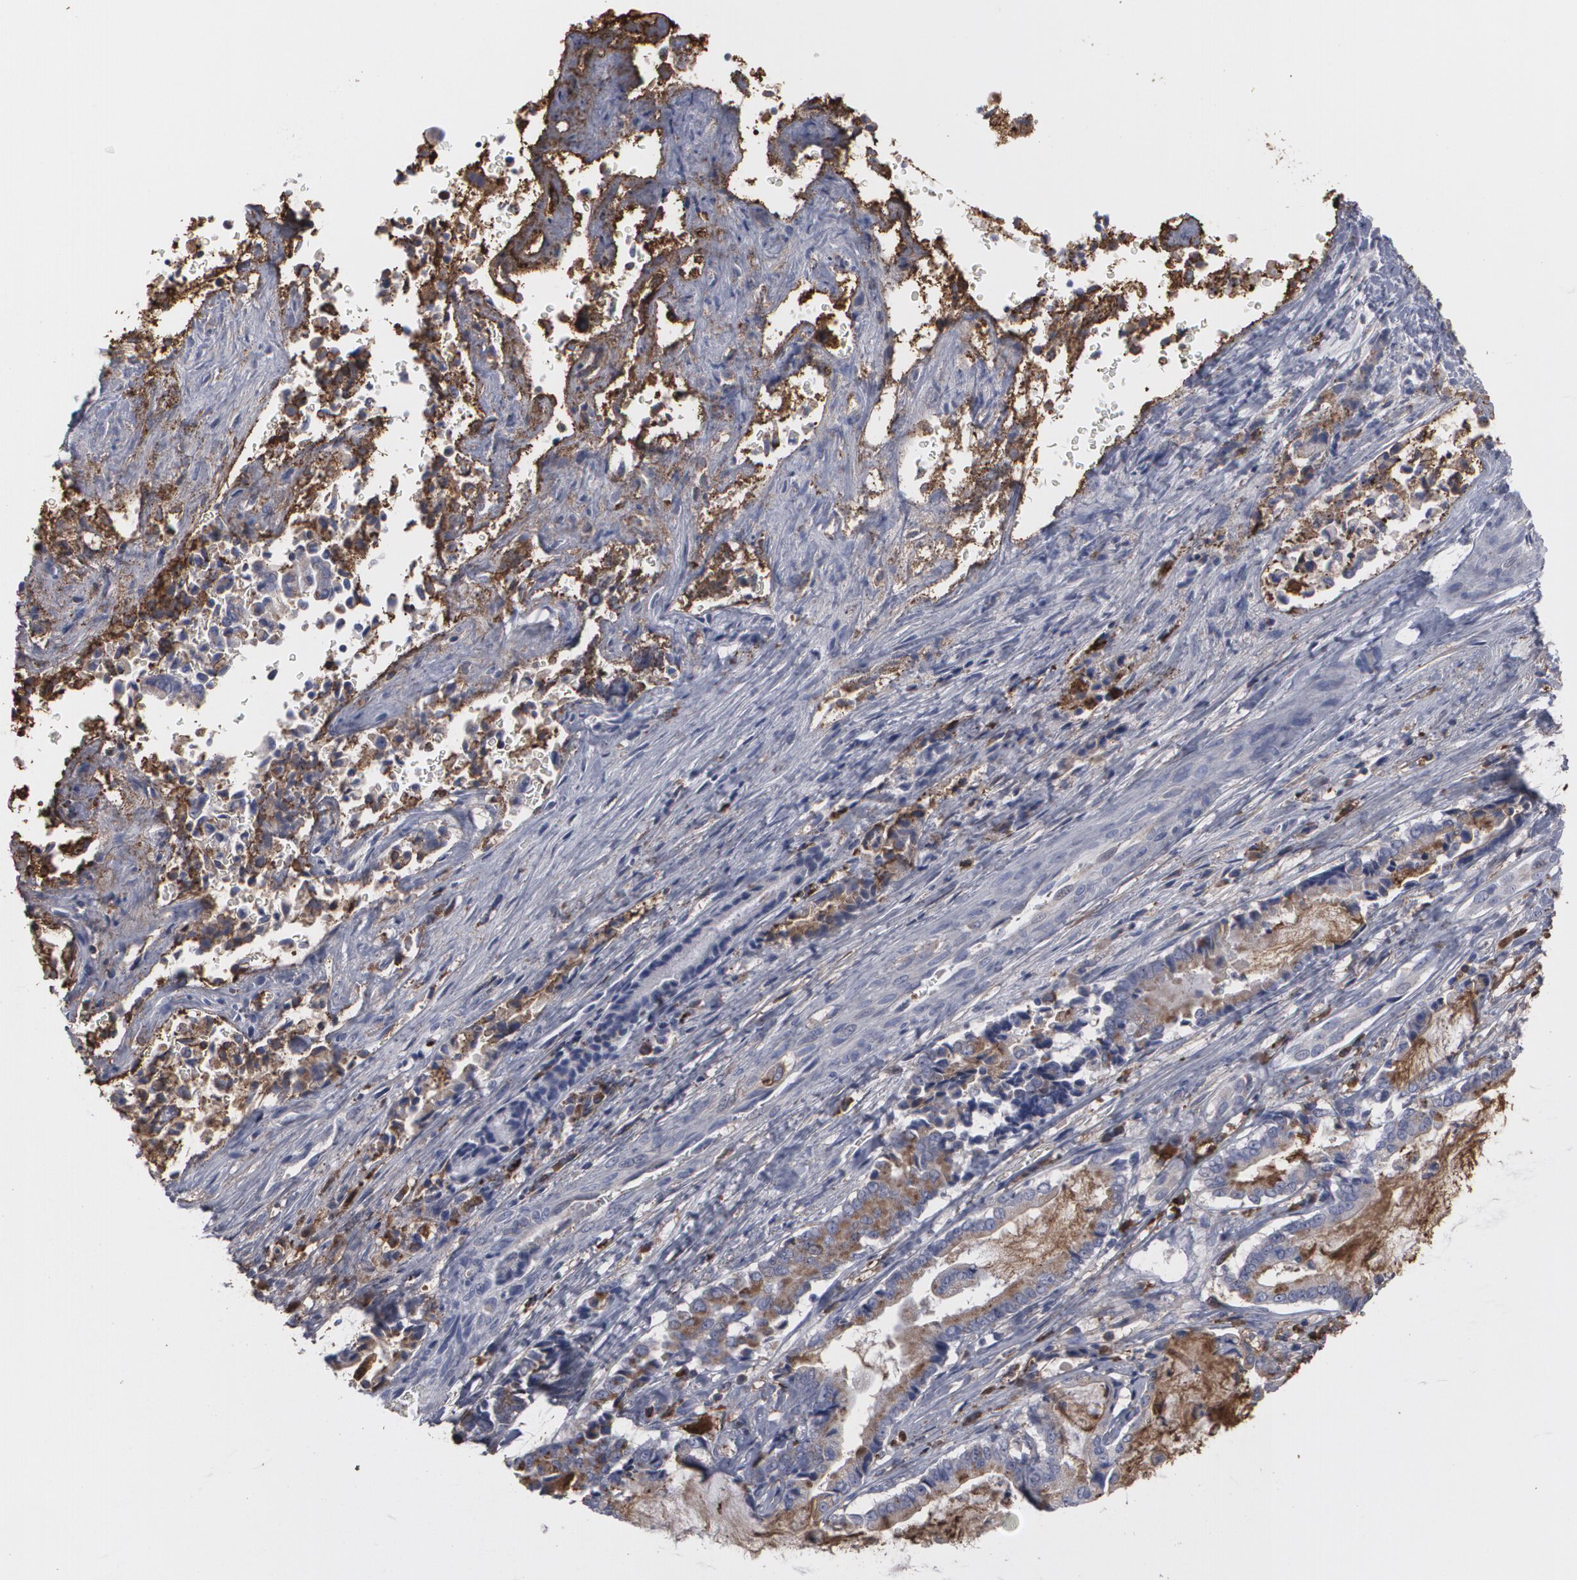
{"staining": {"intensity": "moderate", "quantity": ">75%", "location": "cytoplasmic/membranous"}, "tissue": "liver cancer", "cell_type": "Tumor cells", "image_type": "cancer", "snomed": [{"axis": "morphology", "description": "Cholangiocarcinoma"}, {"axis": "topography", "description": "Liver"}], "caption": "DAB immunohistochemical staining of liver cancer (cholangiocarcinoma) reveals moderate cytoplasmic/membranous protein staining in about >75% of tumor cells.", "gene": "ODC1", "patient": {"sex": "male", "age": 57}}